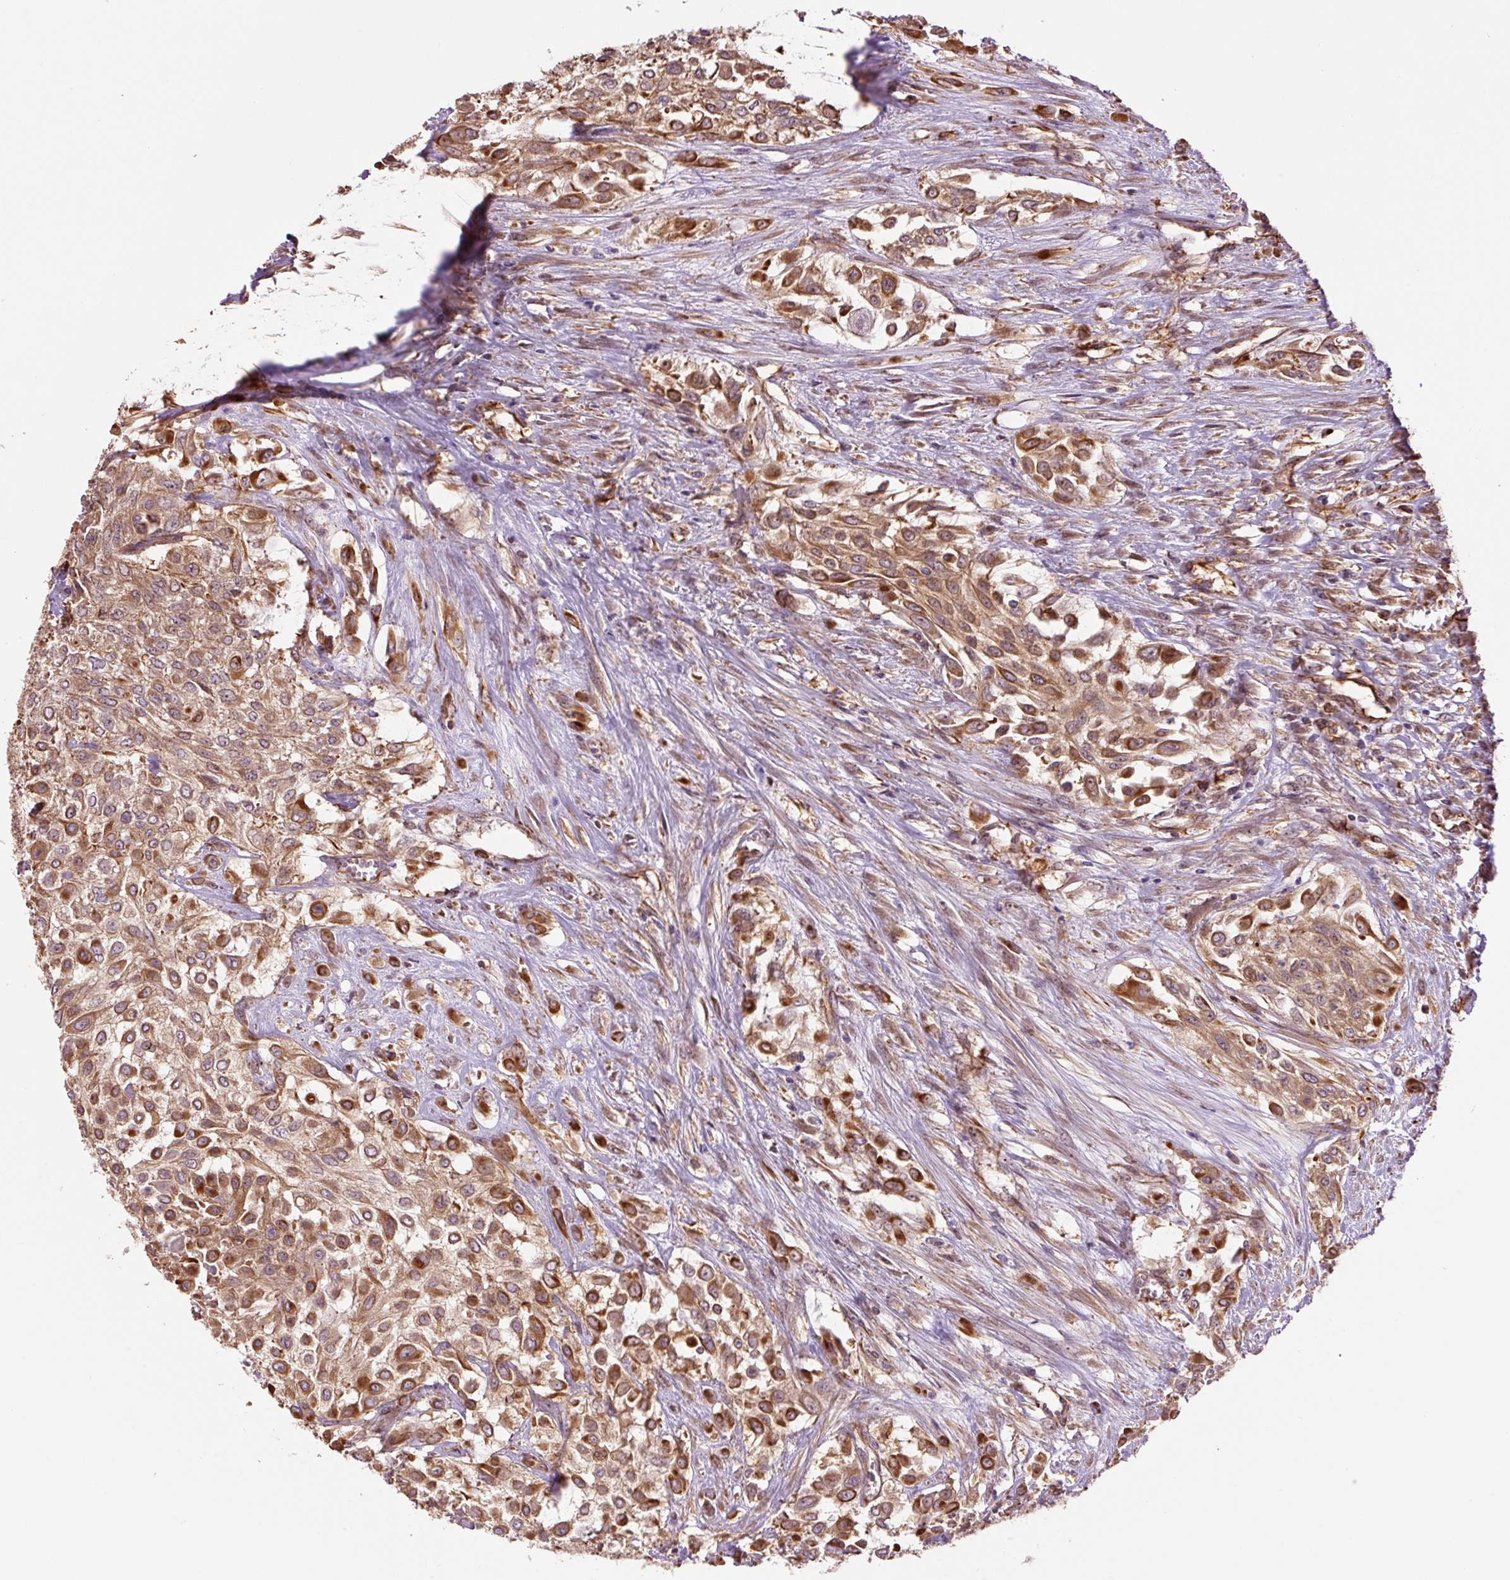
{"staining": {"intensity": "strong", "quantity": ">75%", "location": "cytoplasmic/membranous"}, "tissue": "urothelial cancer", "cell_type": "Tumor cells", "image_type": "cancer", "snomed": [{"axis": "morphology", "description": "Urothelial carcinoma, High grade"}, {"axis": "topography", "description": "Urinary bladder"}], "caption": "IHC of urothelial carcinoma (high-grade) demonstrates high levels of strong cytoplasmic/membranous expression in about >75% of tumor cells. (Brightfield microscopy of DAB IHC at high magnification).", "gene": "PCK2", "patient": {"sex": "male", "age": 57}}